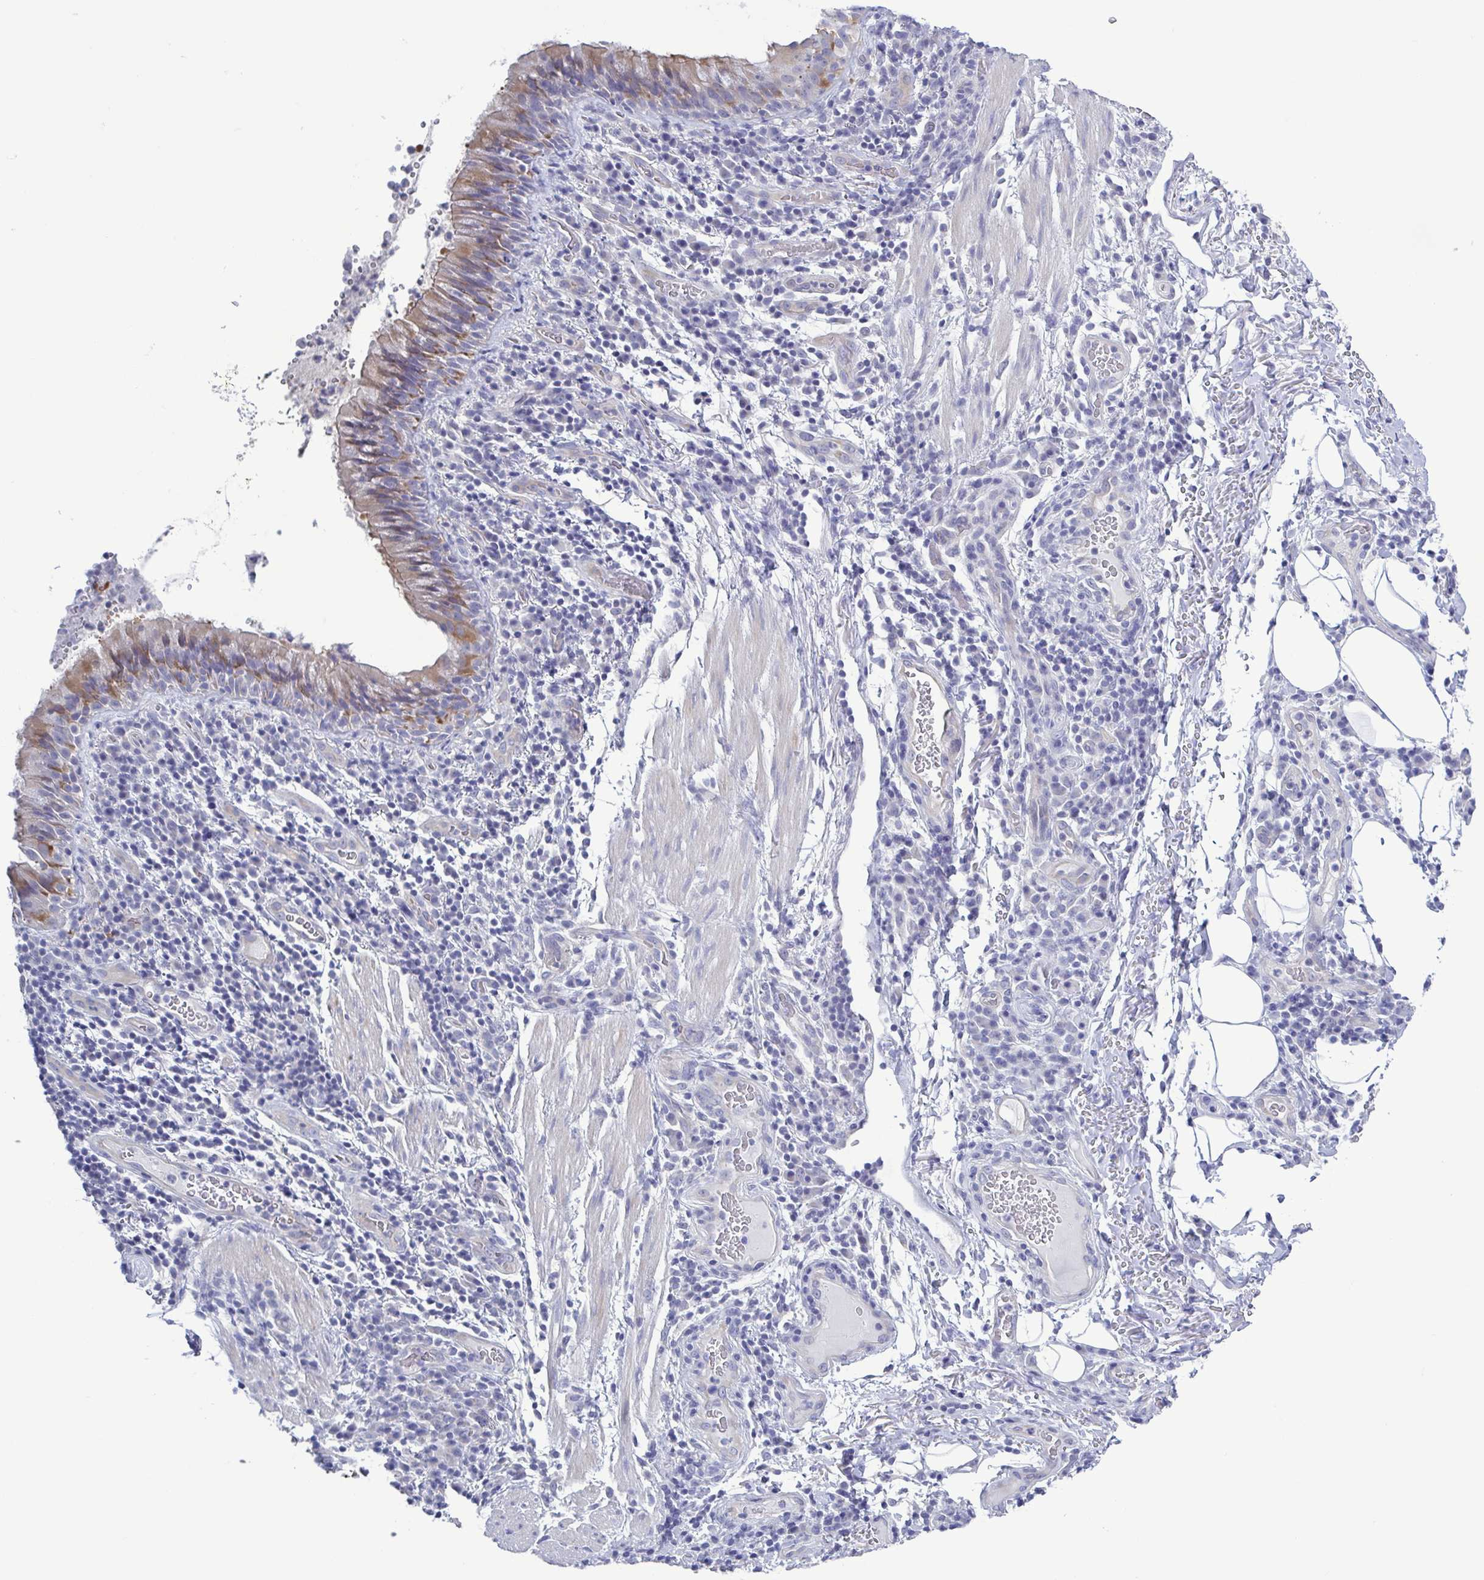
{"staining": {"intensity": "moderate", "quantity": "25%-75%", "location": "cytoplasmic/membranous"}, "tissue": "bronchus", "cell_type": "Respiratory epithelial cells", "image_type": "normal", "snomed": [{"axis": "morphology", "description": "Normal tissue, NOS"}, {"axis": "topography", "description": "Lymph node"}, {"axis": "topography", "description": "Bronchus"}], "caption": "Brown immunohistochemical staining in benign bronchus shows moderate cytoplasmic/membranous positivity in about 25%-75% of respiratory epithelial cells. (DAB (3,3'-diaminobenzidine) = brown stain, brightfield microscopy at high magnification).", "gene": "TEX12", "patient": {"sex": "male", "age": 56}}